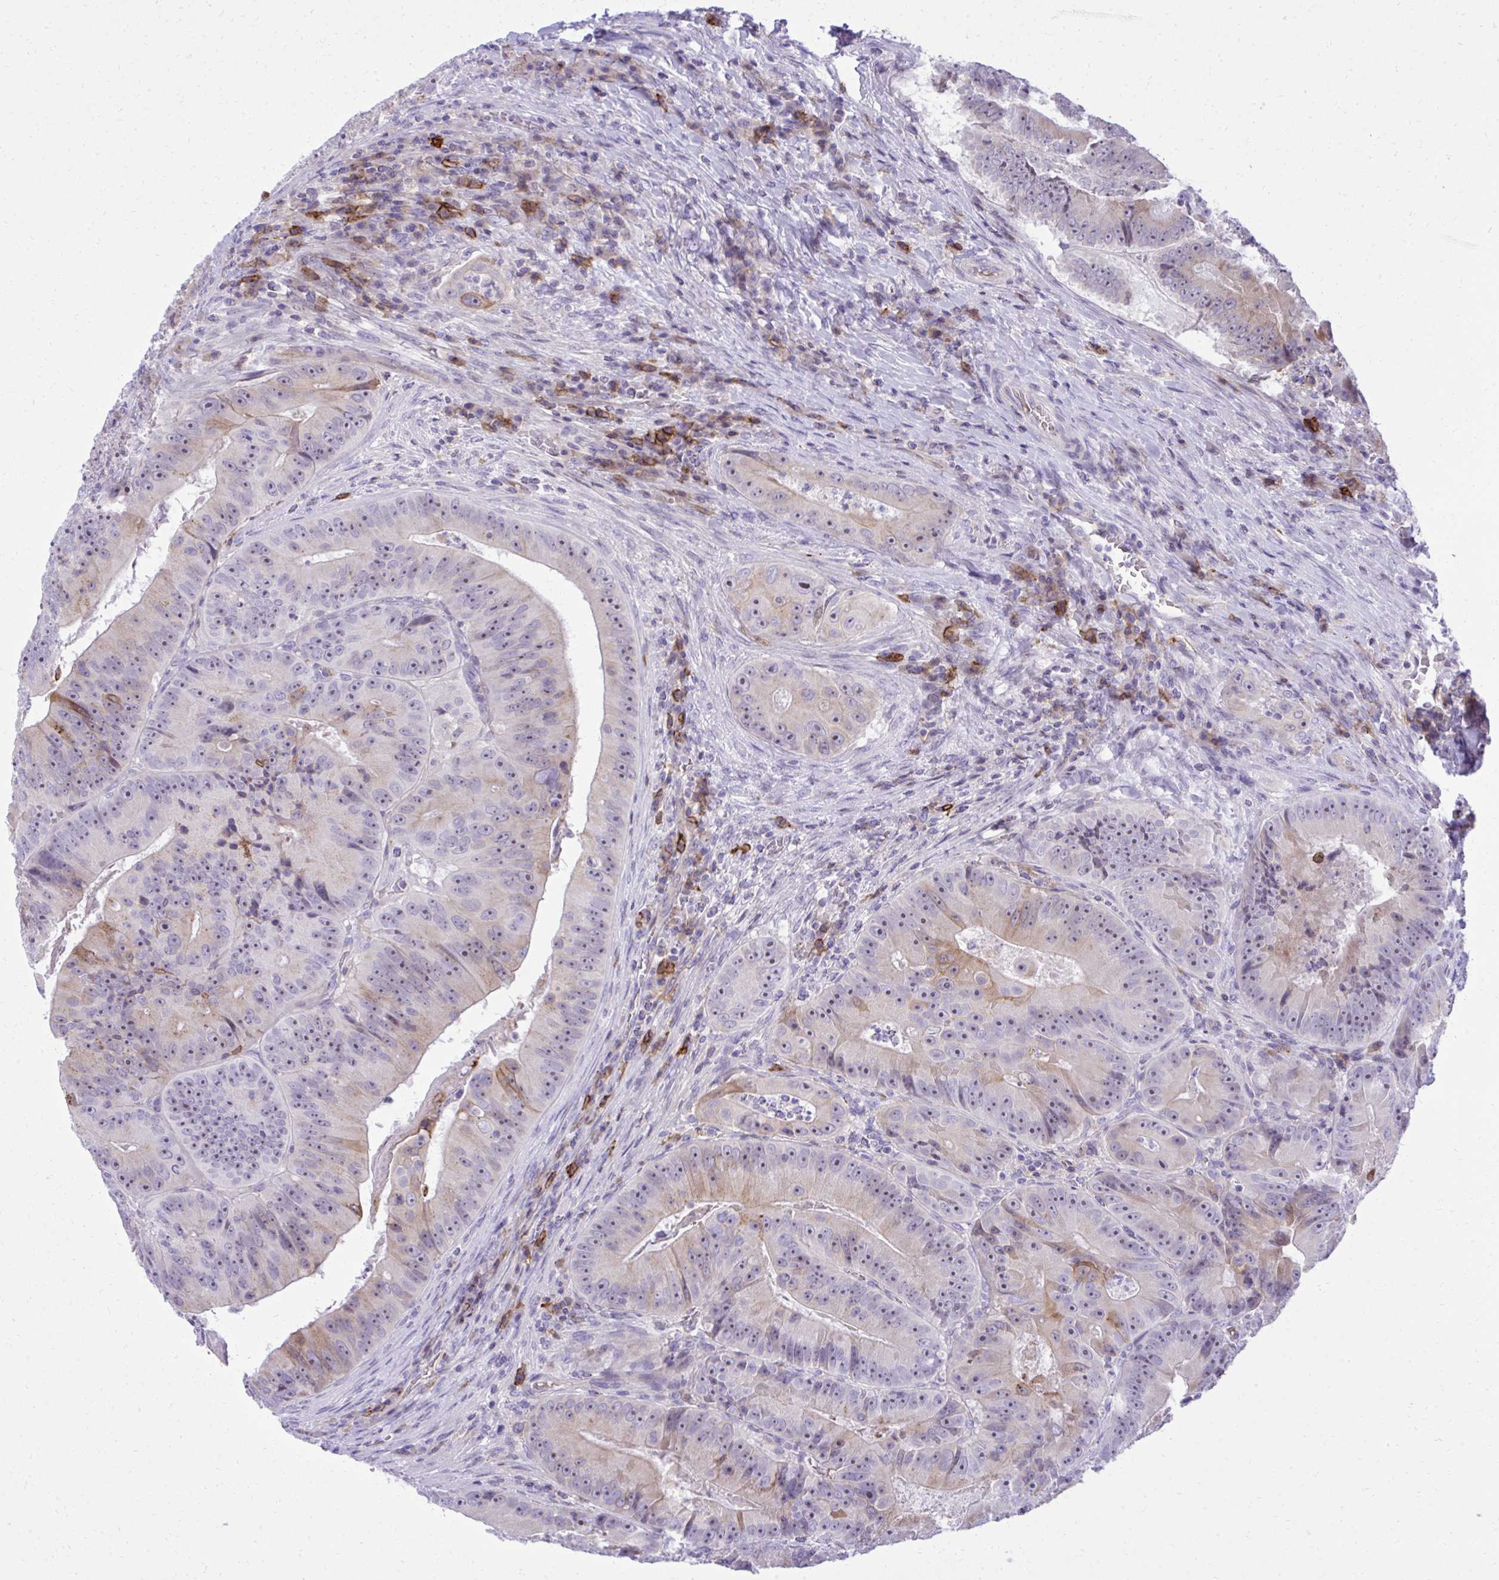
{"staining": {"intensity": "weak", "quantity": "<25%", "location": "cytoplasmic/membranous"}, "tissue": "colorectal cancer", "cell_type": "Tumor cells", "image_type": "cancer", "snomed": [{"axis": "morphology", "description": "Adenocarcinoma, NOS"}, {"axis": "topography", "description": "Colon"}], "caption": "Tumor cells are negative for brown protein staining in adenocarcinoma (colorectal). (Stains: DAB (3,3'-diaminobenzidine) IHC with hematoxylin counter stain, Microscopy: brightfield microscopy at high magnification).", "gene": "PITPNM3", "patient": {"sex": "female", "age": 86}}